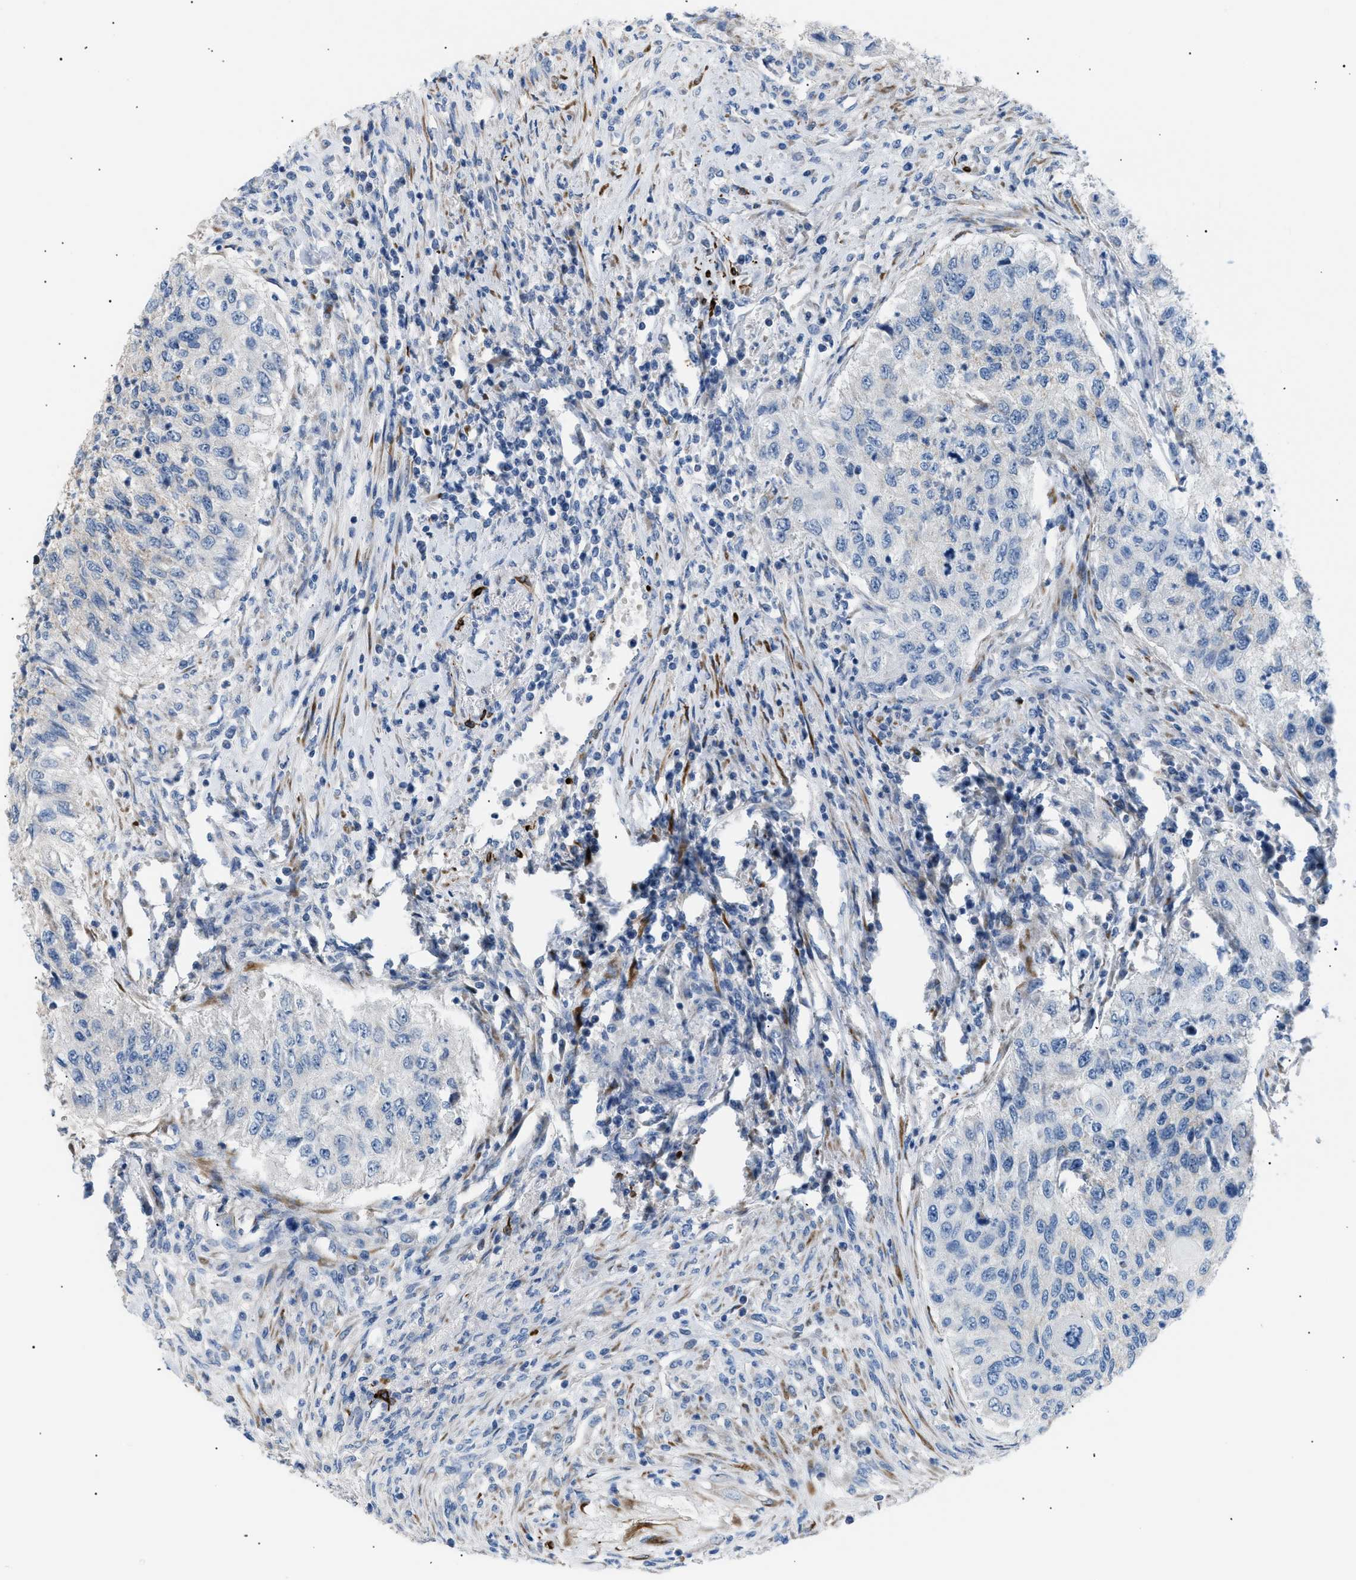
{"staining": {"intensity": "negative", "quantity": "none", "location": "none"}, "tissue": "urothelial cancer", "cell_type": "Tumor cells", "image_type": "cancer", "snomed": [{"axis": "morphology", "description": "Urothelial carcinoma, High grade"}, {"axis": "topography", "description": "Urinary bladder"}], "caption": "IHC histopathology image of neoplastic tissue: human urothelial cancer stained with DAB demonstrates no significant protein positivity in tumor cells.", "gene": "ICA1", "patient": {"sex": "female", "age": 60}}